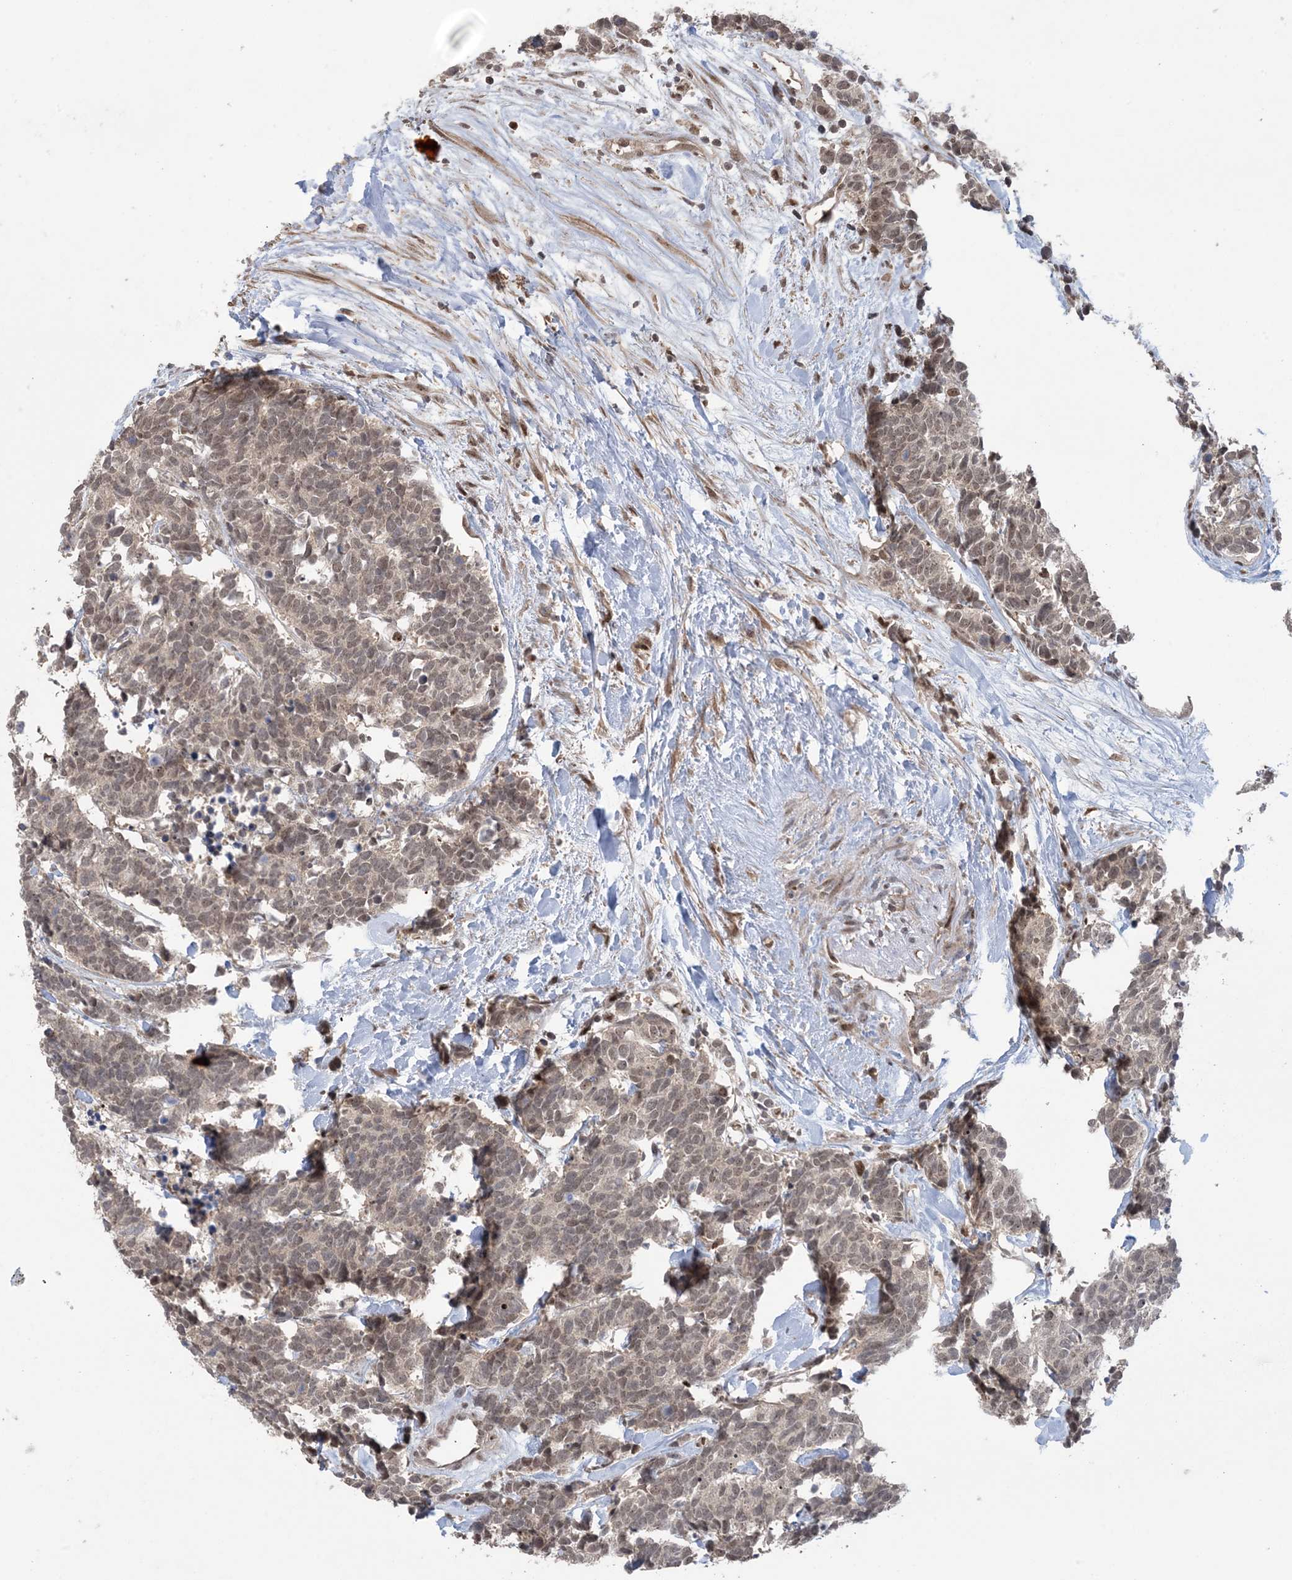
{"staining": {"intensity": "weak", "quantity": ">75%", "location": "nuclear"}, "tissue": "carcinoid", "cell_type": "Tumor cells", "image_type": "cancer", "snomed": [{"axis": "morphology", "description": "Carcinoma, NOS"}, {"axis": "morphology", "description": "Carcinoid, malignant, NOS"}, {"axis": "topography", "description": "Urinary bladder"}], "caption": "Carcinoma stained with DAB (3,3'-diaminobenzidine) IHC demonstrates low levels of weak nuclear staining in about >75% of tumor cells. Nuclei are stained in blue.", "gene": "ZNF710", "patient": {"sex": "male", "age": 57}}